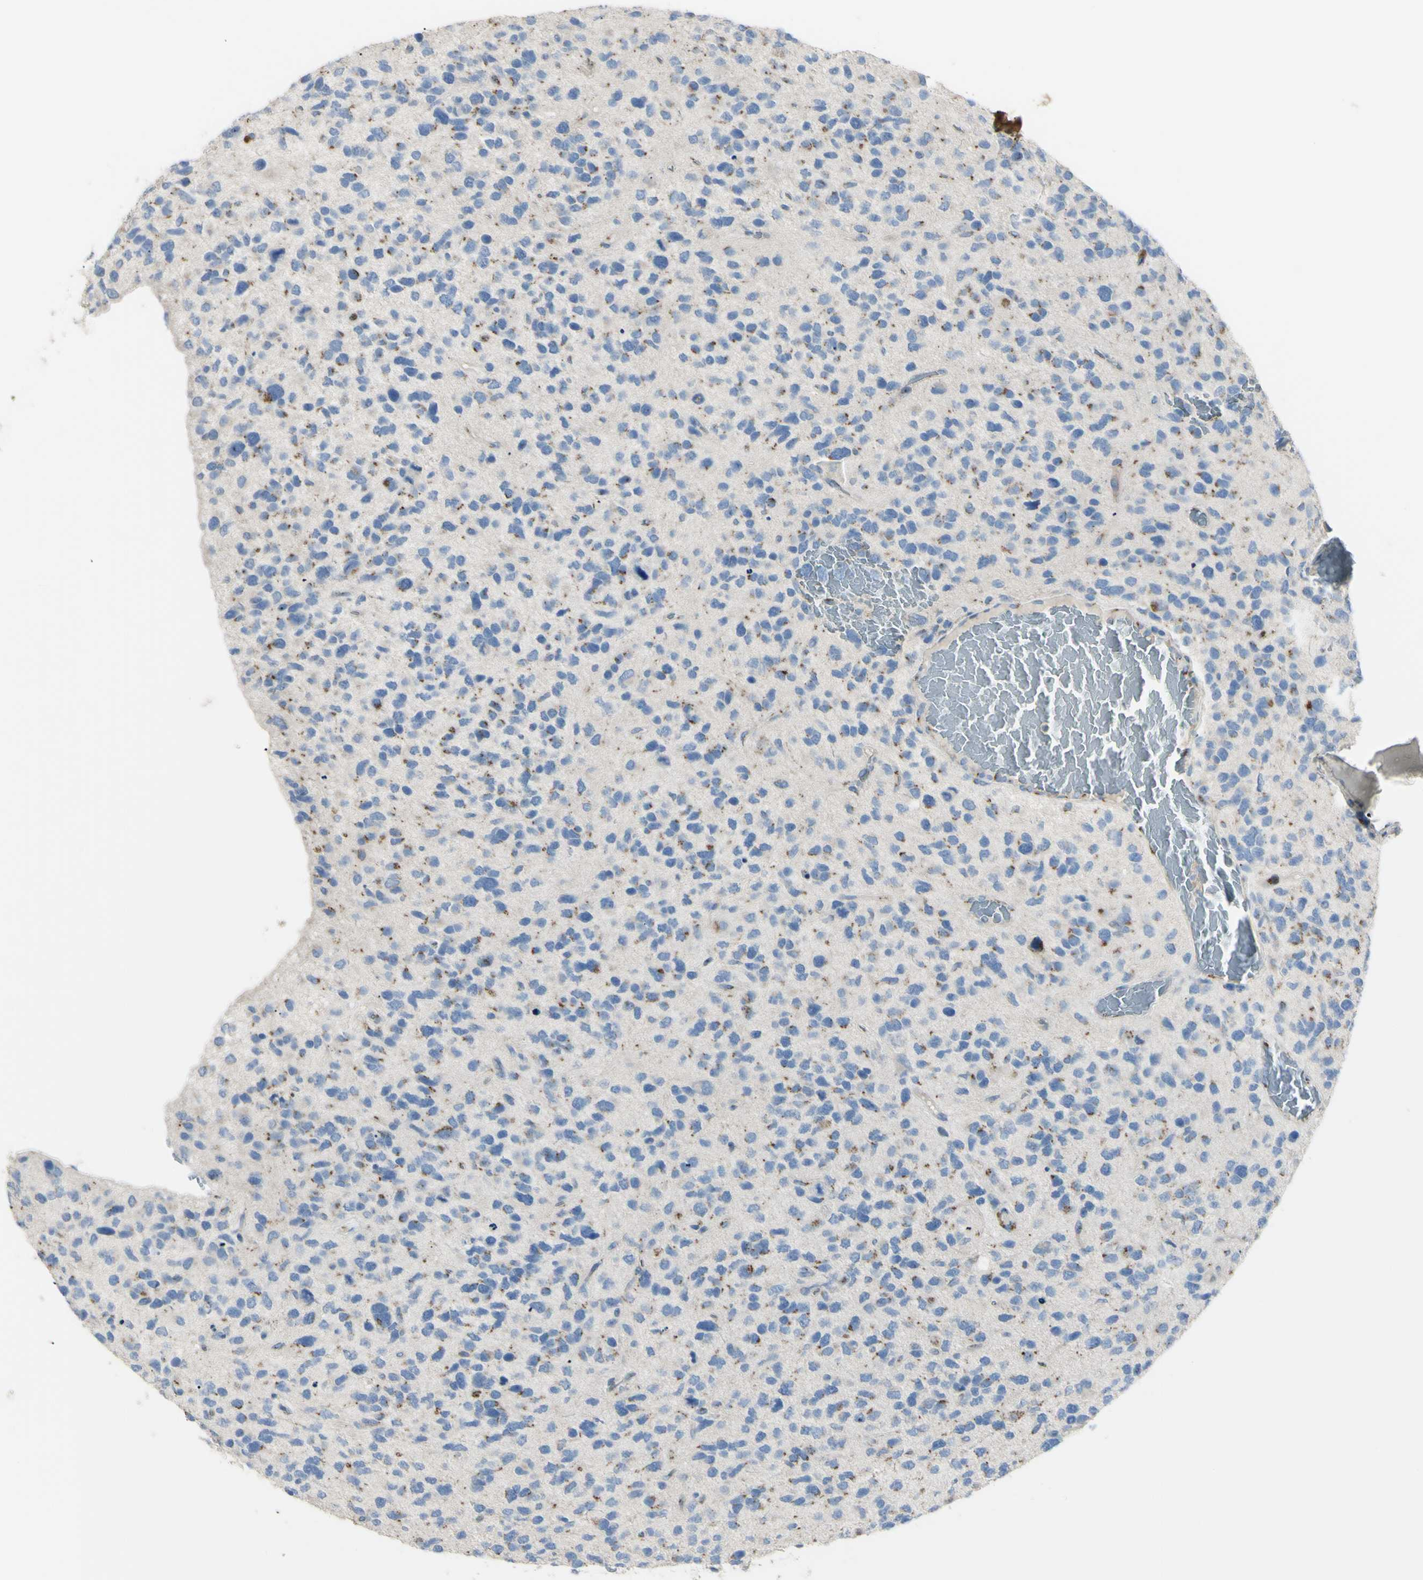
{"staining": {"intensity": "moderate", "quantity": "25%-75%", "location": "cytoplasmic/membranous"}, "tissue": "glioma", "cell_type": "Tumor cells", "image_type": "cancer", "snomed": [{"axis": "morphology", "description": "Glioma, malignant, High grade"}, {"axis": "topography", "description": "Brain"}], "caption": "Immunohistochemical staining of malignant glioma (high-grade) exhibits moderate cytoplasmic/membranous protein staining in about 25%-75% of tumor cells. The staining was performed using DAB (3,3'-diaminobenzidine), with brown indicating positive protein expression. Nuclei are stained blue with hematoxylin.", "gene": "B4GALT3", "patient": {"sex": "female", "age": 58}}